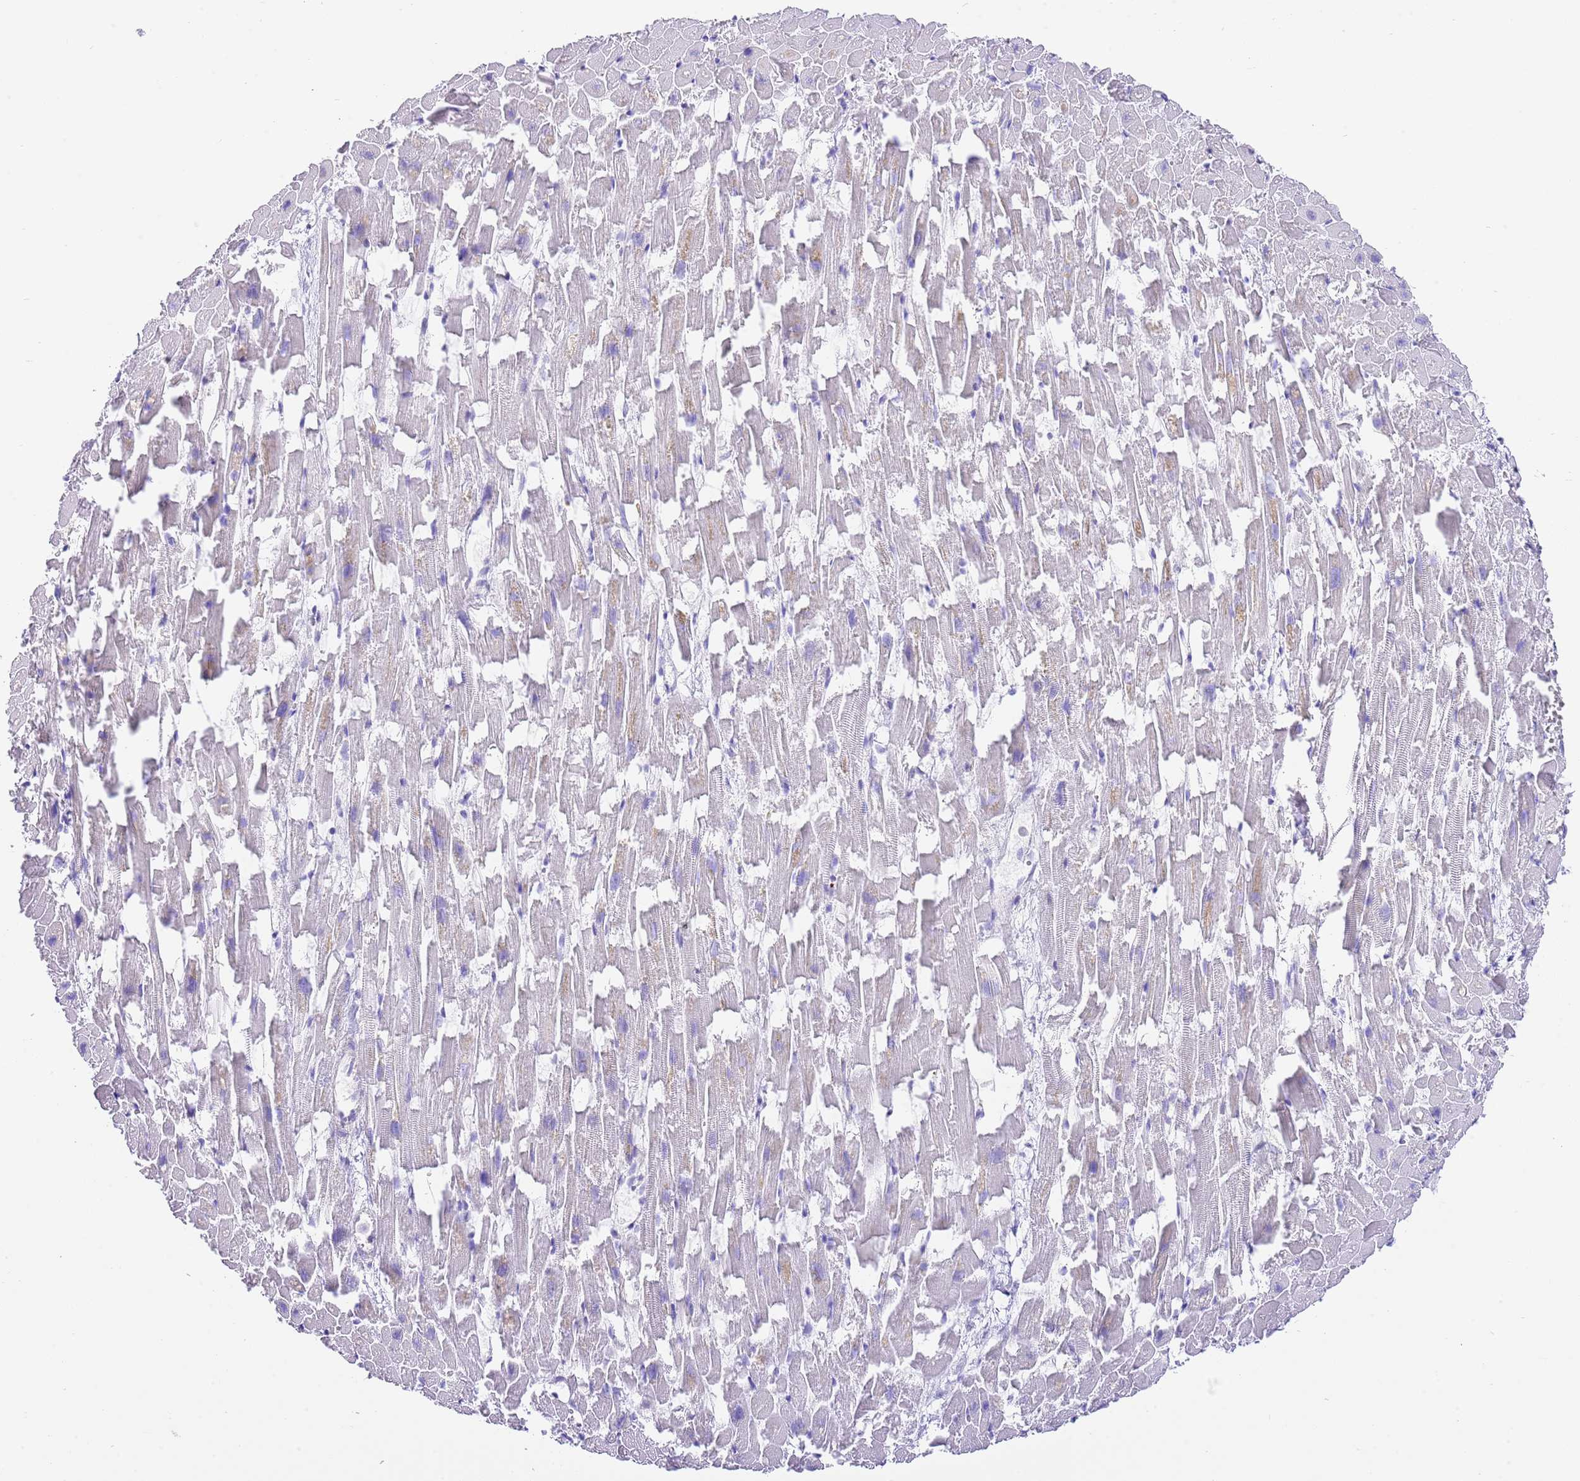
{"staining": {"intensity": "weak", "quantity": "<25%", "location": "cytoplasmic/membranous"}, "tissue": "heart muscle", "cell_type": "Cardiomyocytes", "image_type": "normal", "snomed": [{"axis": "morphology", "description": "Normal tissue, NOS"}, {"axis": "topography", "description": "Heart"}], "caption": "Immunohistochemical staining of normal human heart muscle demonstrates no significant expression in cardiomyocytes.", "gene": "ALDH3A1", "patient": {"sex": "female", "age": 64}}